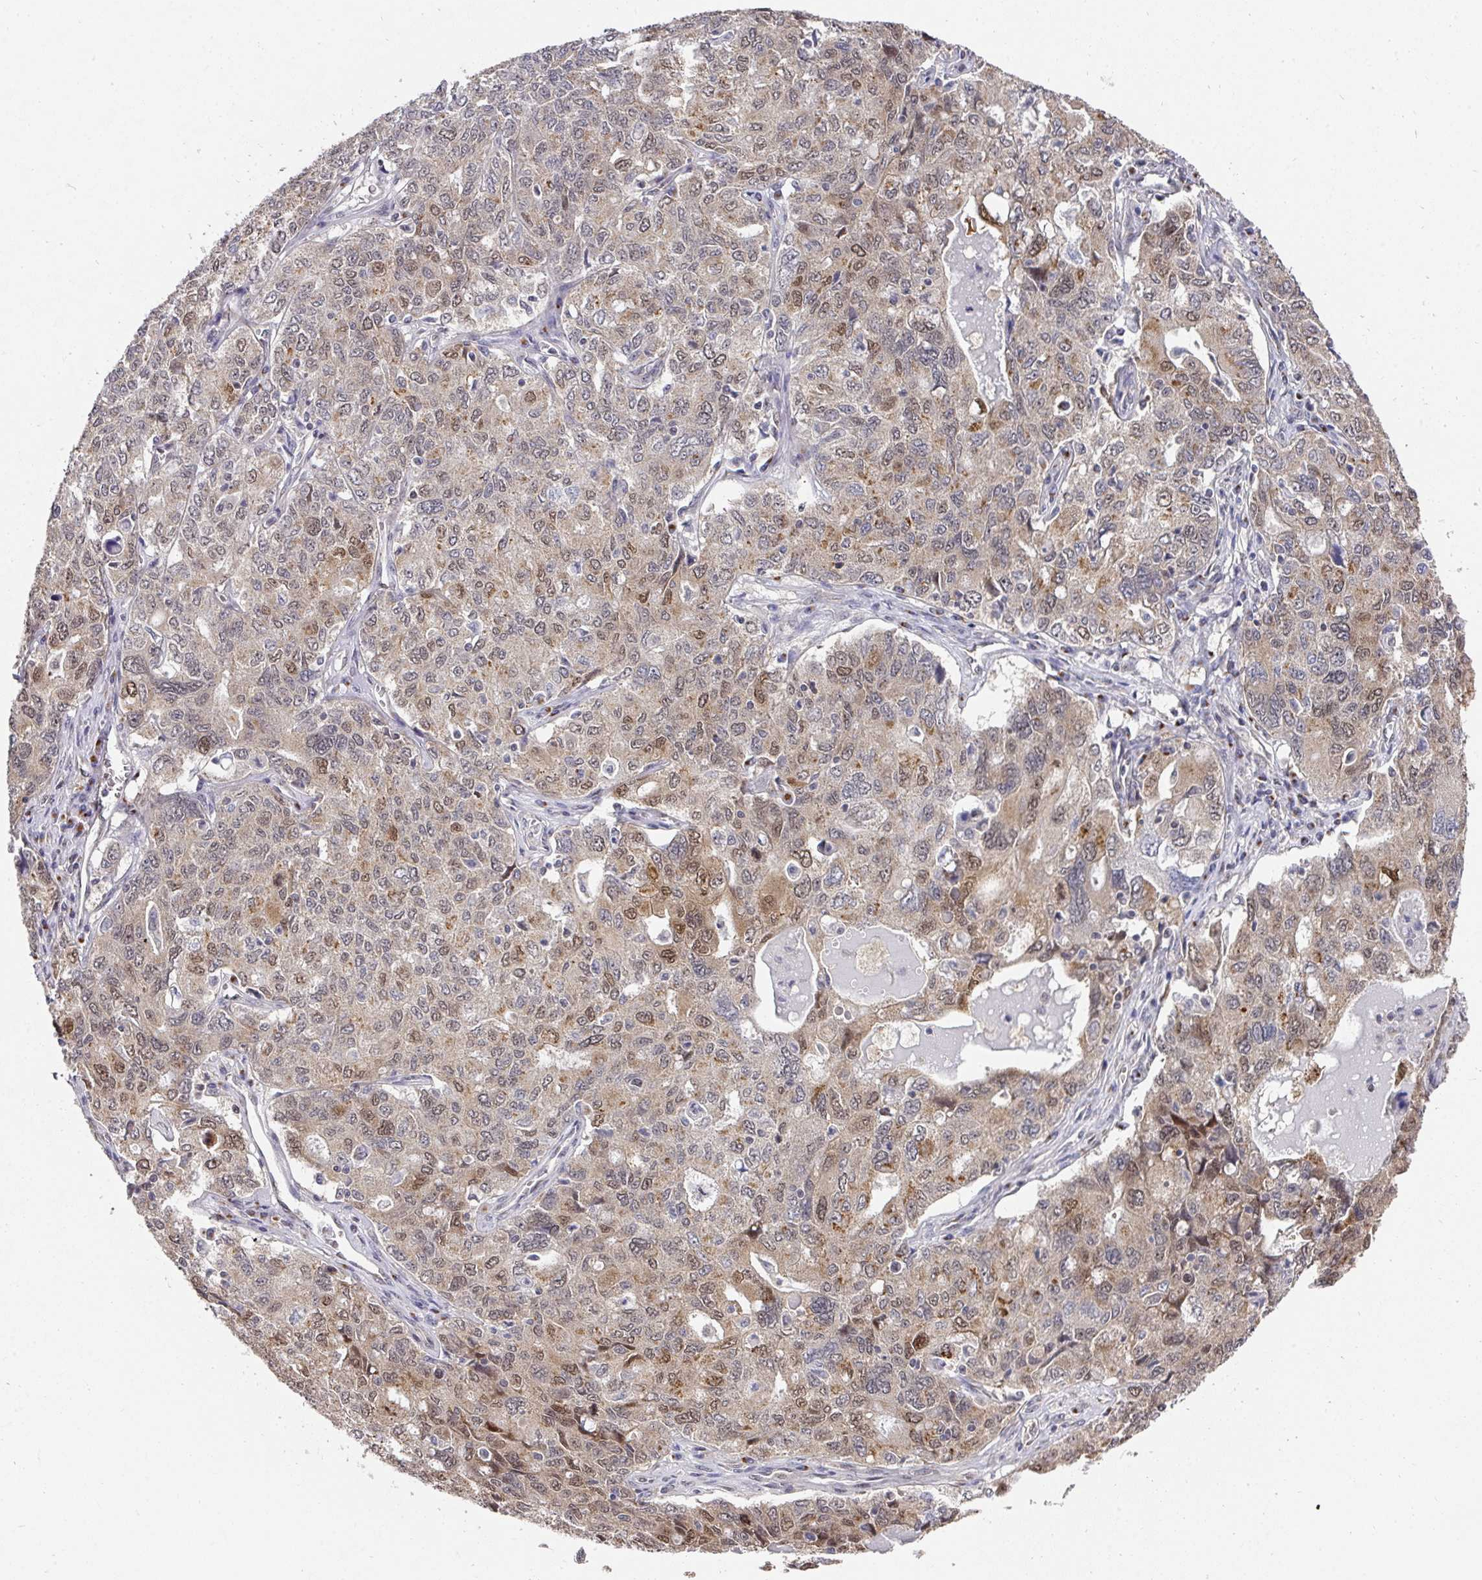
{"staining": {"intensity": "moderate", "quantity": "<25%", "location": "cytoplasmic/membranous,nuclear"}, "tissue": "ovarian cancer", "cell_type": "Tumor cells", "image_type": "cancer", "snomed": [{"axis": "morphology", "description": "Carcinoma, endometroid"}, {"axis": "topography", "description": "Ovary"}], "caption": "Immunohistochemistry staining of ovarian cancer (endometroid carcinoma), which displays low levels of moderate cytoplasmic/membranous and nuclear staining in approximately <25% of tumor cells indicating moderate cytoplasmic/membranous and nuclear protein positivity. The staining was performed using DAB (3,3'-diaminobenzidine) (brown) for protein detection and nuclei were counterstained in hematoxylin (blue).", "gene": "C18orf25", "patient": {"sex": "female", "age": 62}}